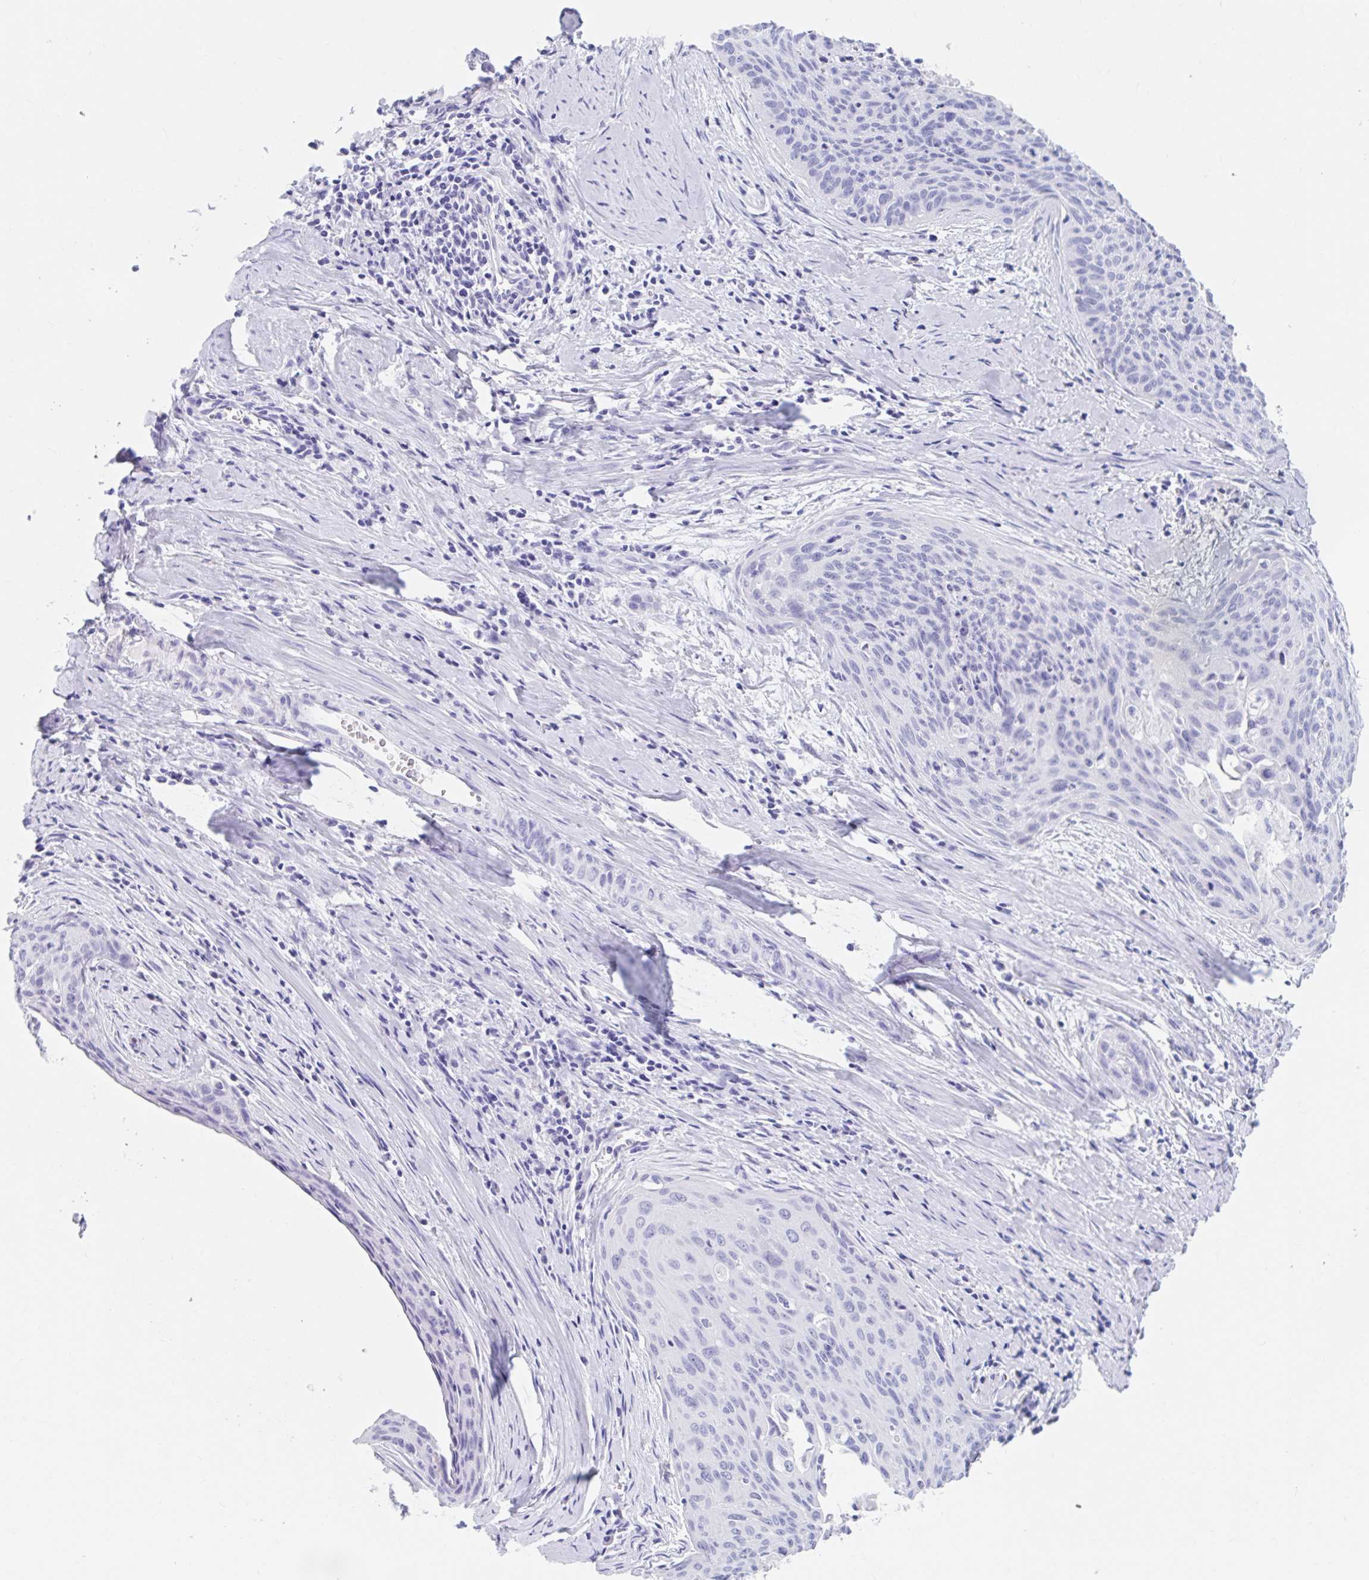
{"staining": {"intensity": "negative", "quantity": "none", "location": "none"}, "tissue": "cervical cancer", "cell_type": "Tumor cells", "image_type": "cancer", "snomed": [{"axis": "morphology", "description": "Squamous cell carcinoma, NOS"}, {"axis": "topography", "description": "Cervix"}], "caption": "High magnification brightfield microscopy of cervical cancer (squamous cell carcinoma) stained with DAB (brown) and counterstained with hematoxylin (blue): tumor cells show no significant expression.", "gene": "DPEP3", "patient": {"sex": "female", "age": 55}}